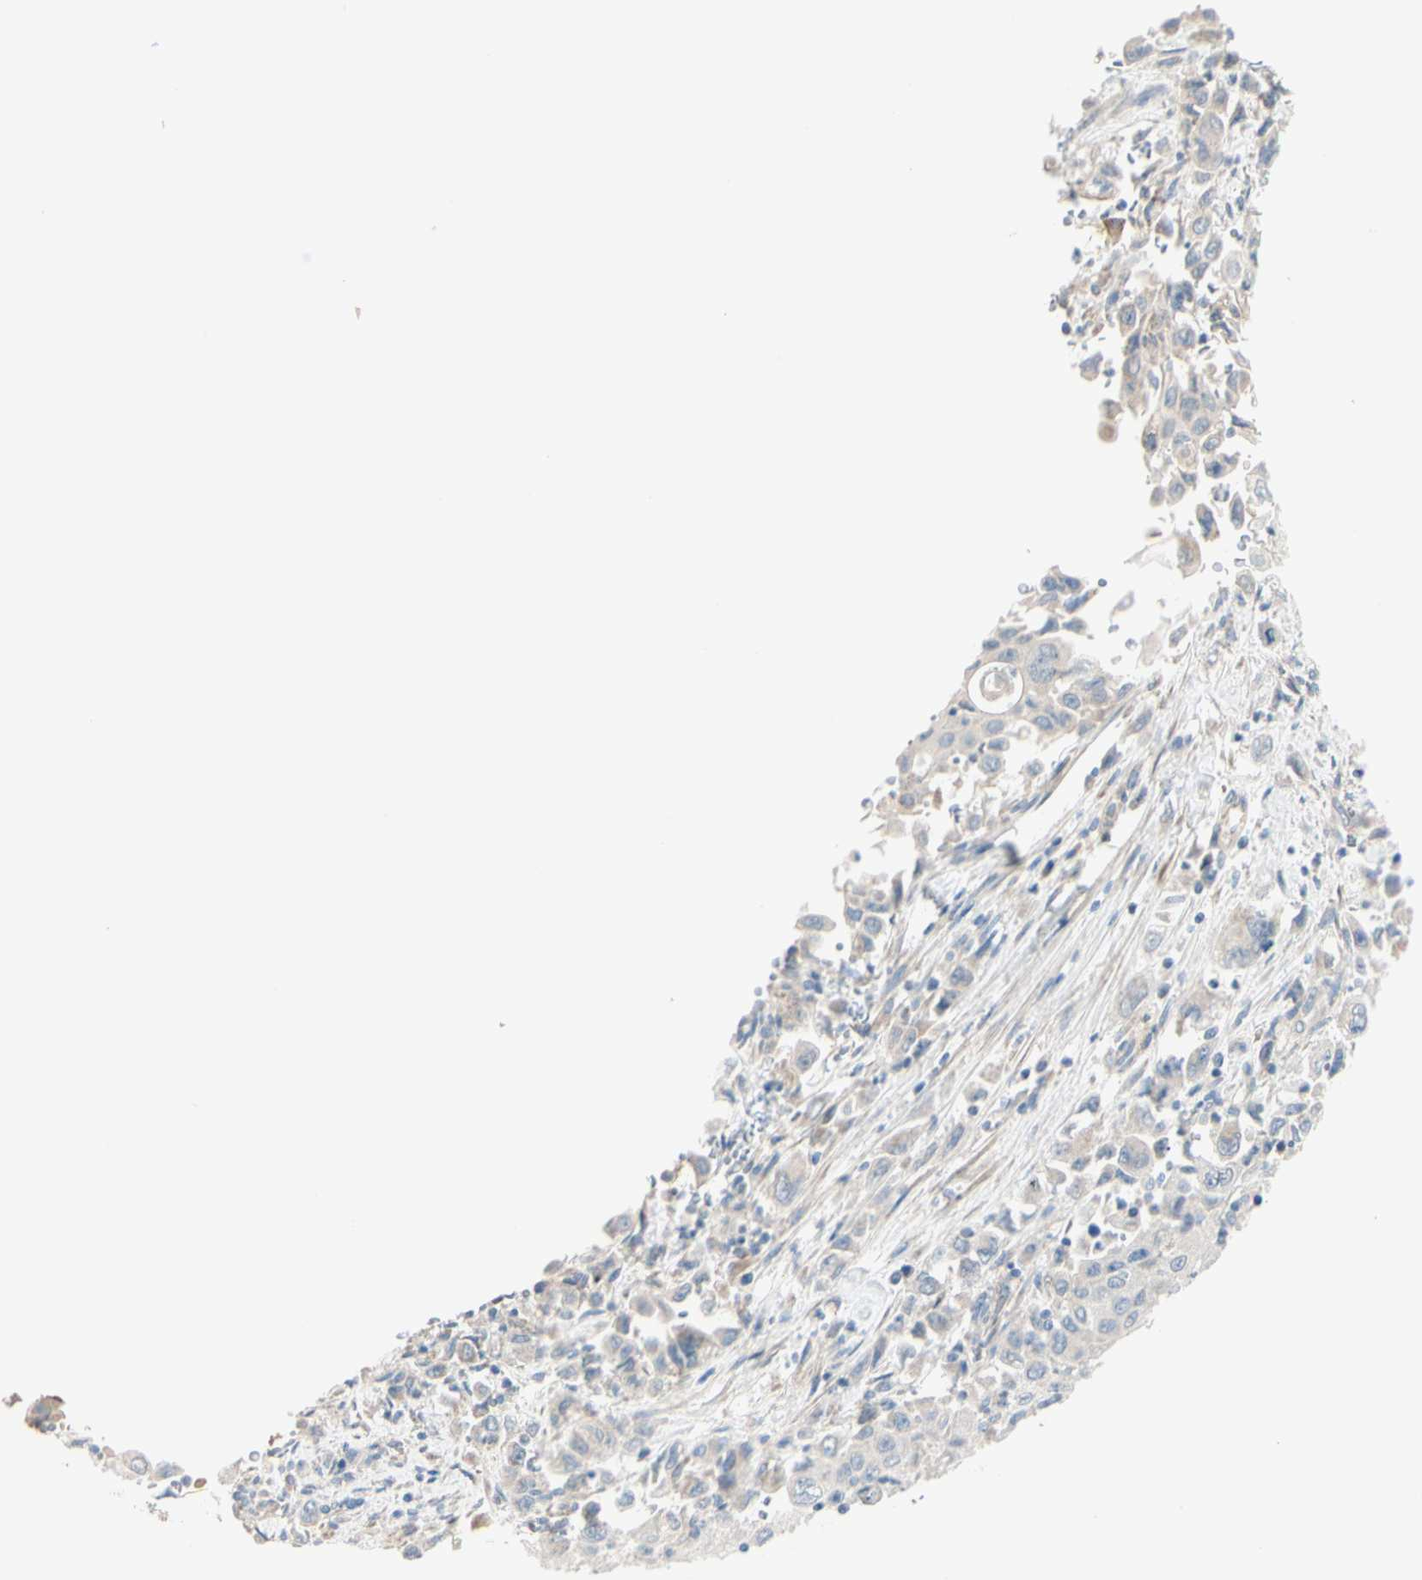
{"staining": {"intensity": "weak", "quantity": ">75%", "location": "cytoplasmic/membranous"}, "tissue": "pancreatic cancer", "cell_type": "Tumor cells", "image_type": "cancer", "snomed": [{"axis": "morphology", "description": "Adenocarcinoma, NOS"}, {"axis": "topography", "description": "Pancreas"}], "caption": "The immunohistochemical stain labels weak cytoplasmic/membranous staining in tumor cells of pancreatic adenocarcinoma tissue. Nuclei are stained in blue.", "gene": "EPHA3", "patient": {"sex": "male", "age": 70}}